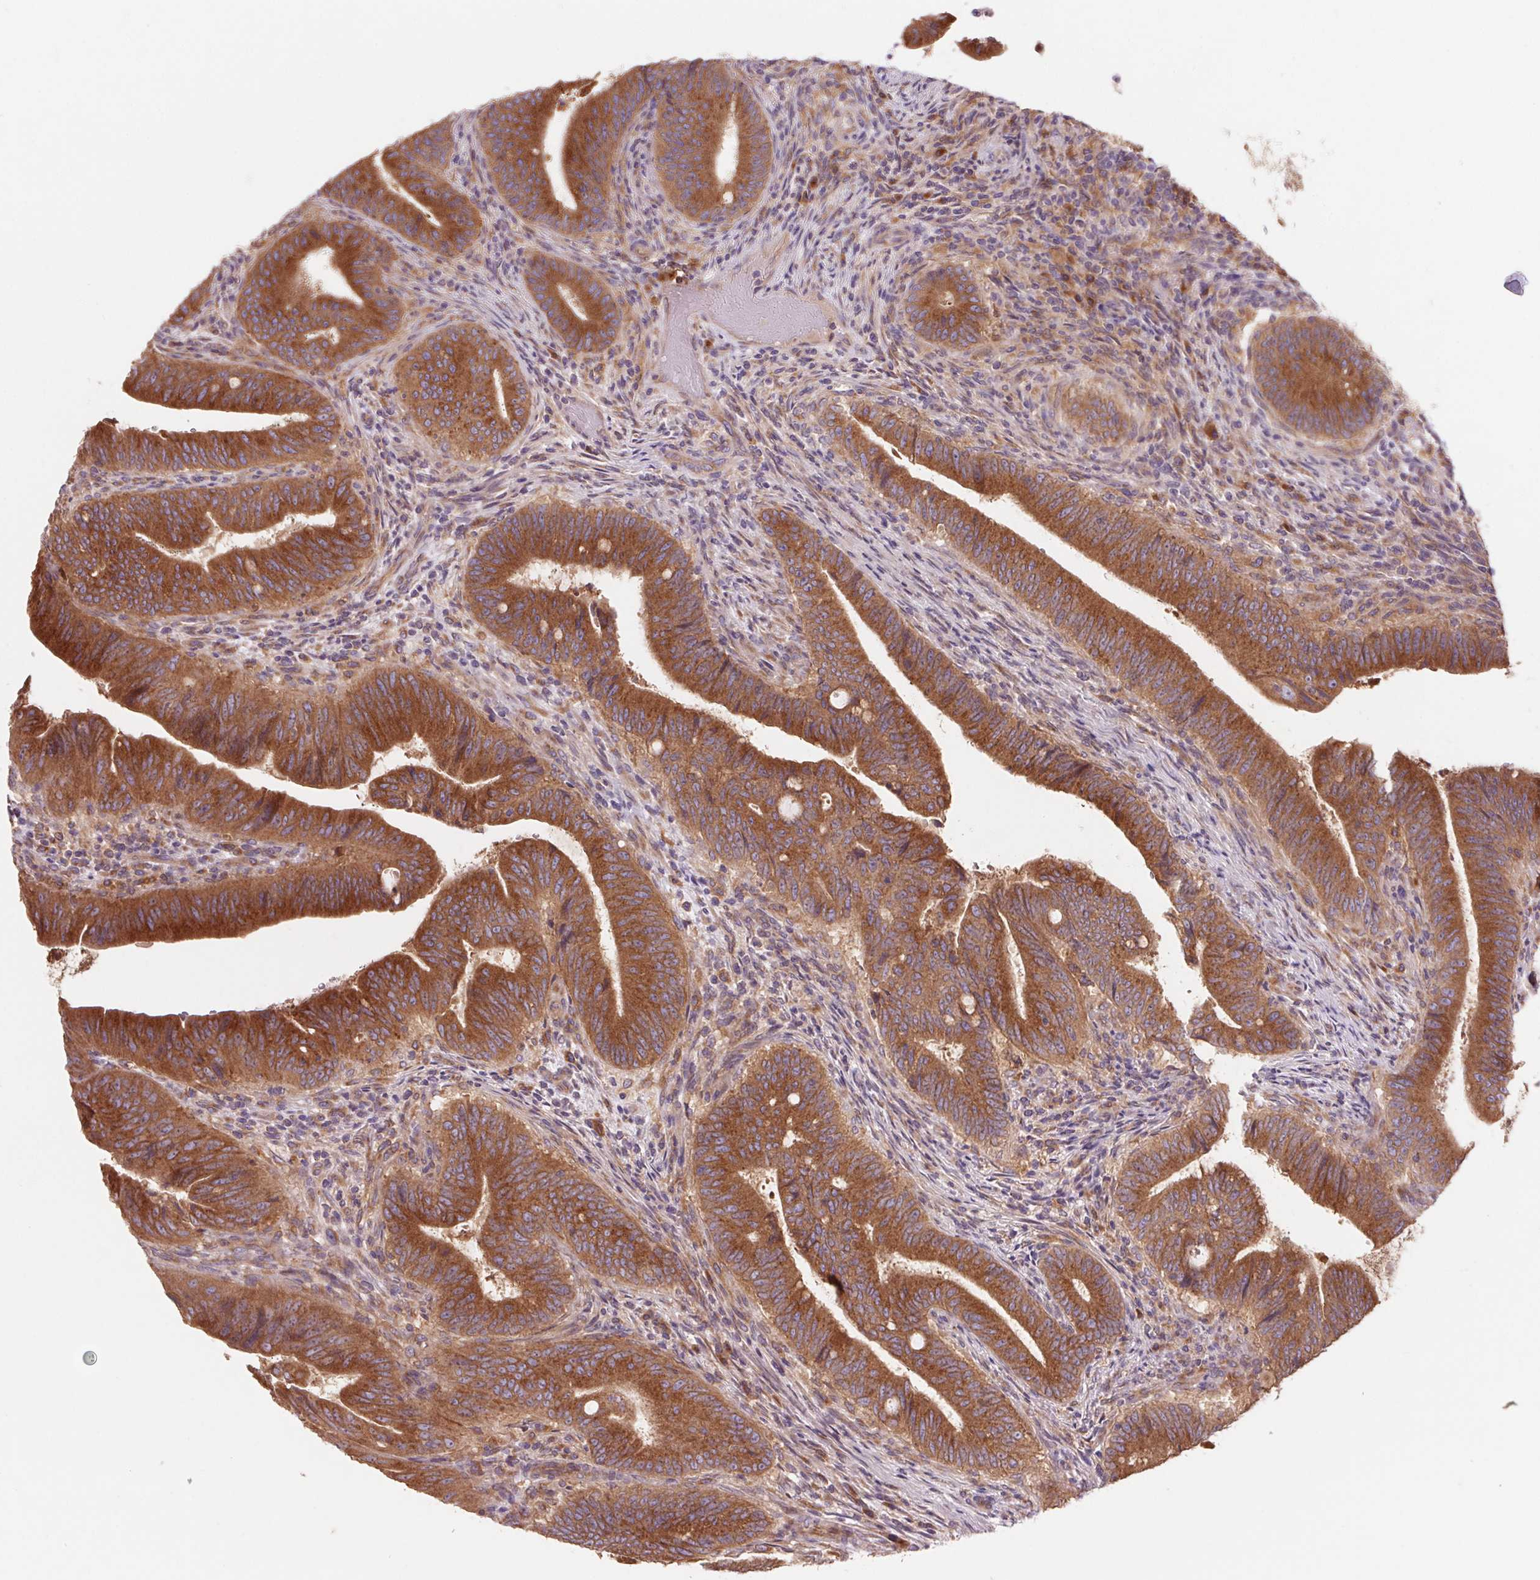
{"staining": {"intensity": "strong", "quantity": ">75%", "location": "cytoplasmic/membranous"}, "tissue": "colorectal cancer", "cell_type": "Tumor cells", "image_type": "cancer", "snomed": [{"axis": "morphology", "description": "Adenocarcinoma, NOS"}, {"axis": "topography", "description": "Colon"}], "caption": "High-power microscopy captured an immunohistochemistry (IHC) histopathology image of adenocarcinoma (colorectal), revealing strong cytoplasmic/membranous staining in approximately >75% of tumor cells. (Brightfield microscopy of DAB IHC at high magnification).", "gene": "RAB1A", "patient": {"sex": "female", "age": 43}}